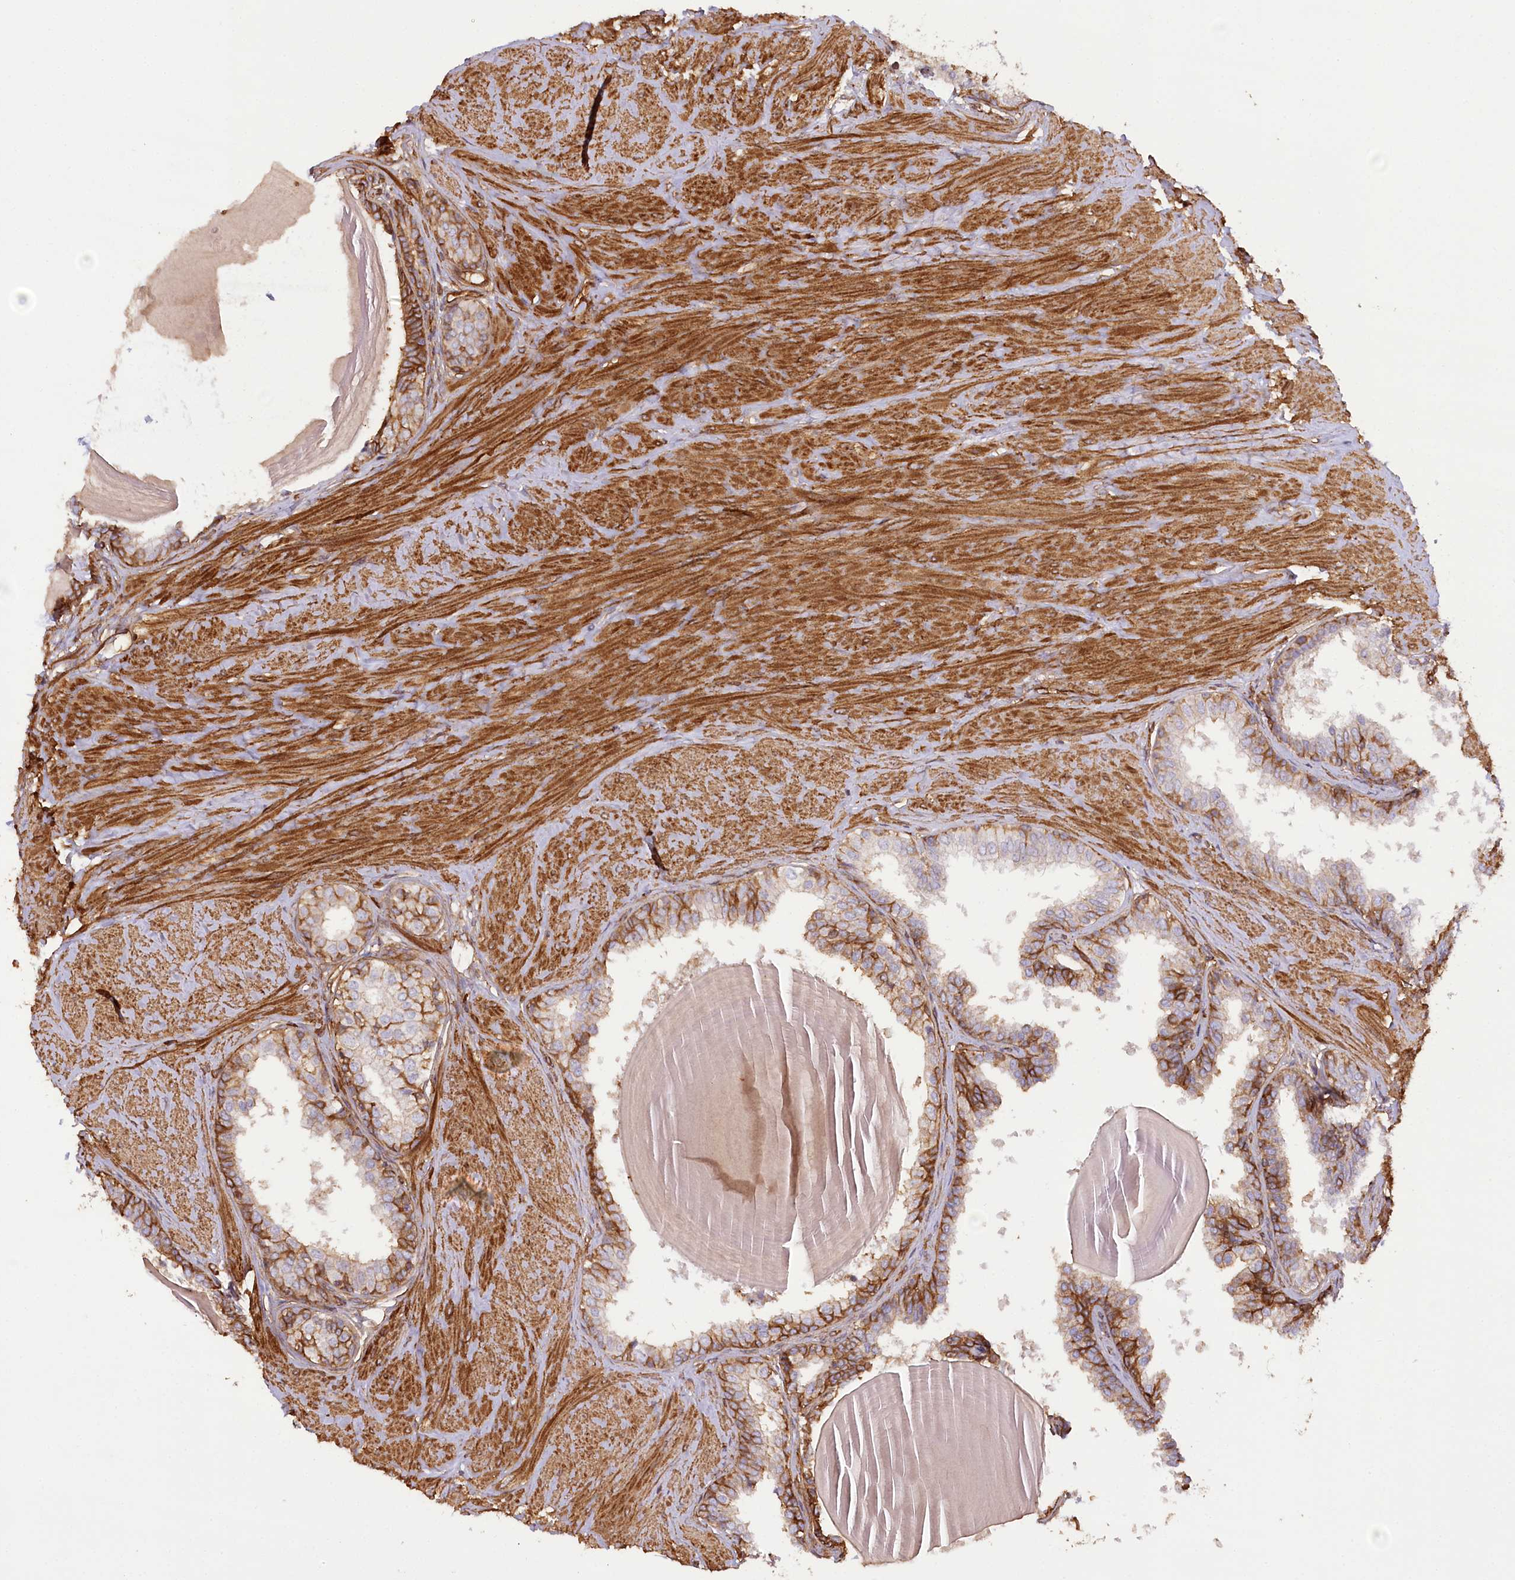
{"staining": {"intensity": "moderate", "quantity": ">75%", "location": "cytoplasmic/membranous"}, "tissue": "prostate", "cell_type": "Glandular cells", "image_type": "normal", "snomed": [{"axis": "morphology", "description": "Normal tissue, NOS"}, {"axis": "topography", "description": "Prostate"}], "caption": "Immunohistochemistry (IHC) (DAB (3,3'-diaminobenzidine)) staining of unremarkable prostate exhibits moderate cytoplasmic/membranous protein expression in about >75% of glandular cells.", "gene": "SYNPO2", "patient": {"sex": "male", "age": 48}}